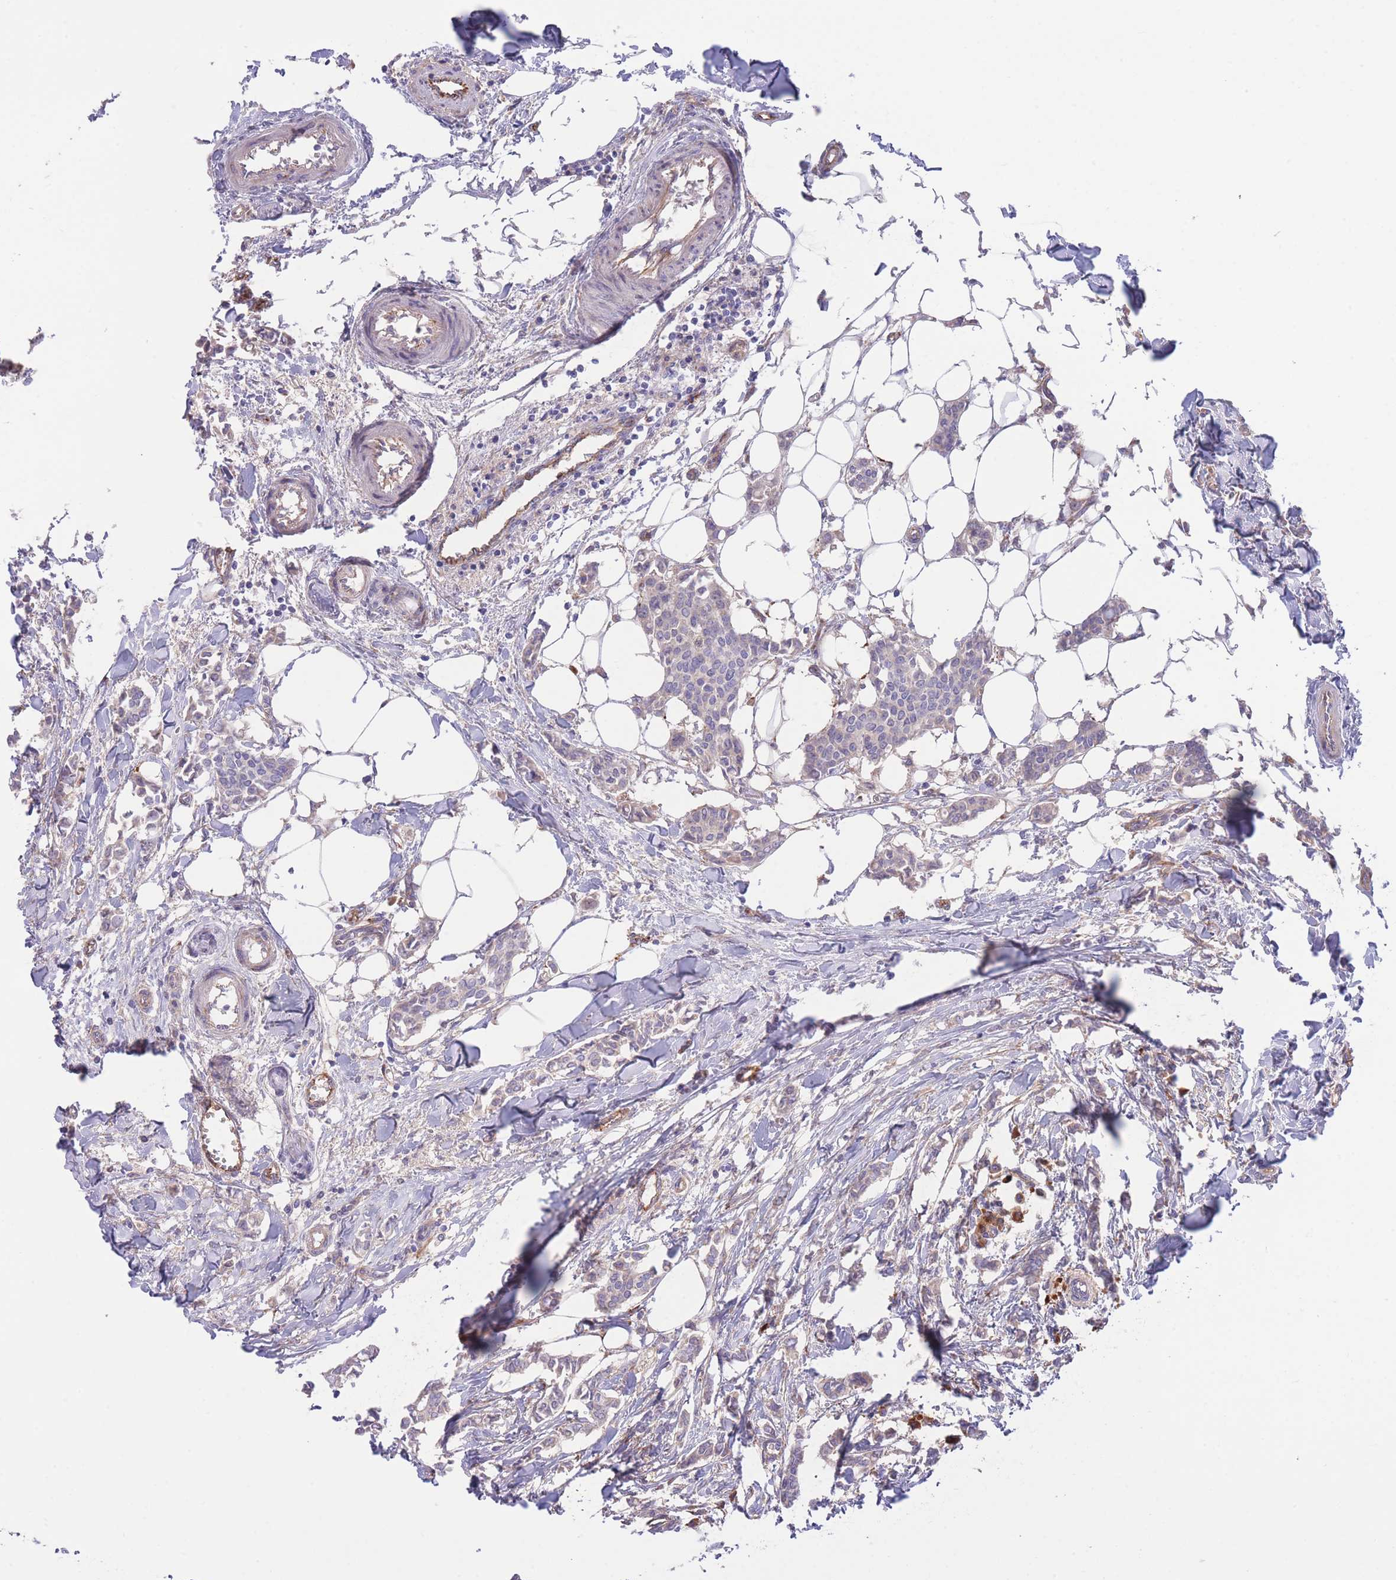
{"staining": {"intensity": "weak", "quantity": "25%-75%", "location": "cytoplasmic/membranous"}, "tissue": "breast cancer", "cell_type": "Tumor cells", "image_type": "cancer", "snomed": [{"axis": "morphology", "description": "Duct carcinoma"}, {"axis": "topography", "description": "Breast"}], "caption": "Protein staining shows weak cytoplasmic/membranous positivity in approximately 25%-75% of tumor cells in invasive ductal carcinoma (breast). (brown staining indicates protein expression, while blue staining denotes nuclei).", "gene": "DET1", "patient": {"sex": "female", "age": 41}}